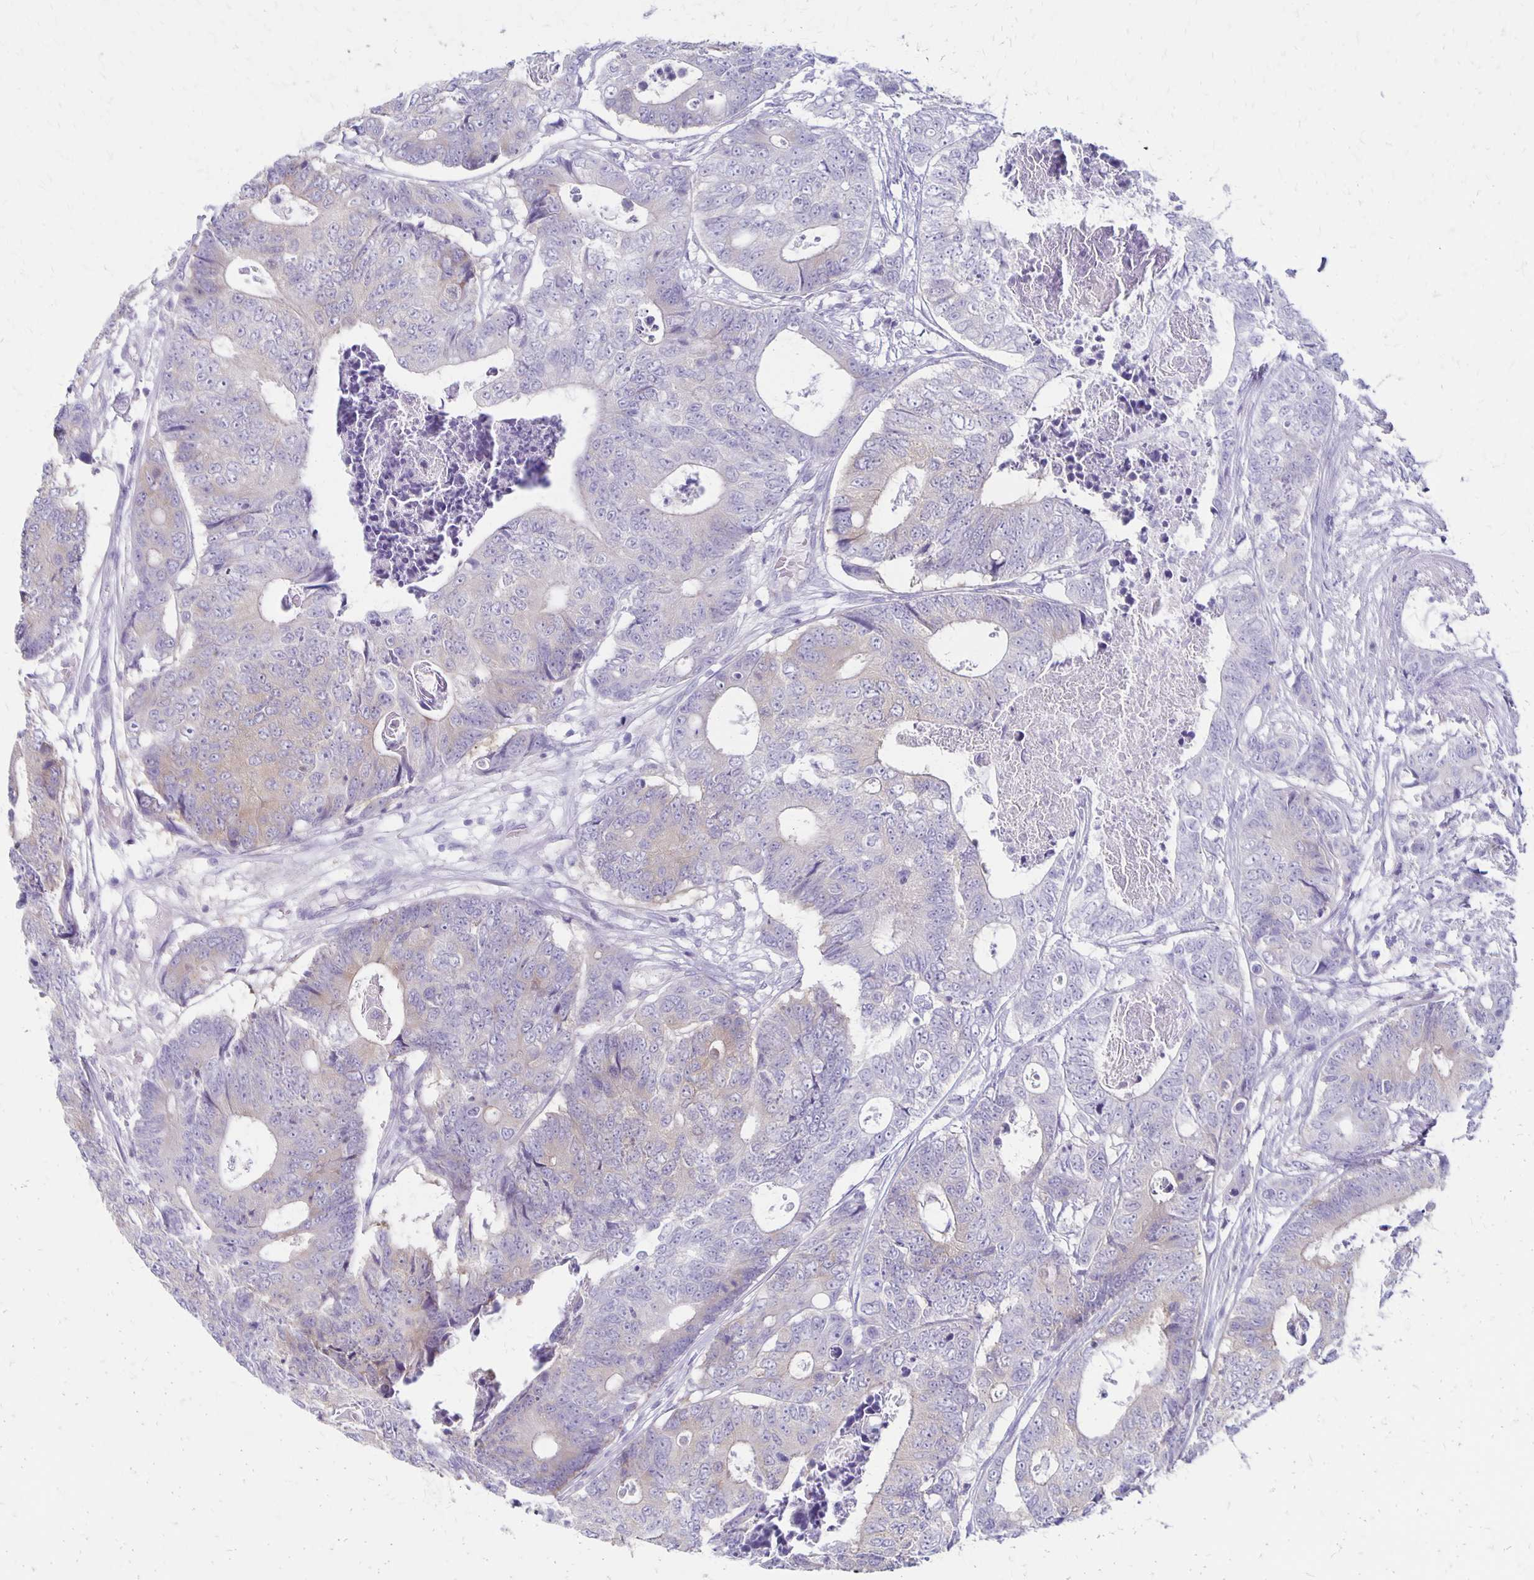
{"staining": {"intensity": "negative", "quantity": "none", "location": "none"}, "tissue": "colorectal cancer", "cell_type": "Tumor cells", "image_type": "cancer", "snomed": [{"axis": "morphology", "description": "Adenocarcinoma, NOS"}, {"axis": "topography", "description": "Colon"}], "caption": "Immunohistochemistry (IHC) of human colorectal cancer (adenocarcinoma) displays no staining in tumor cells.", "gene": "HOMER1", "patient": {"sex": "female", "age": 48}}